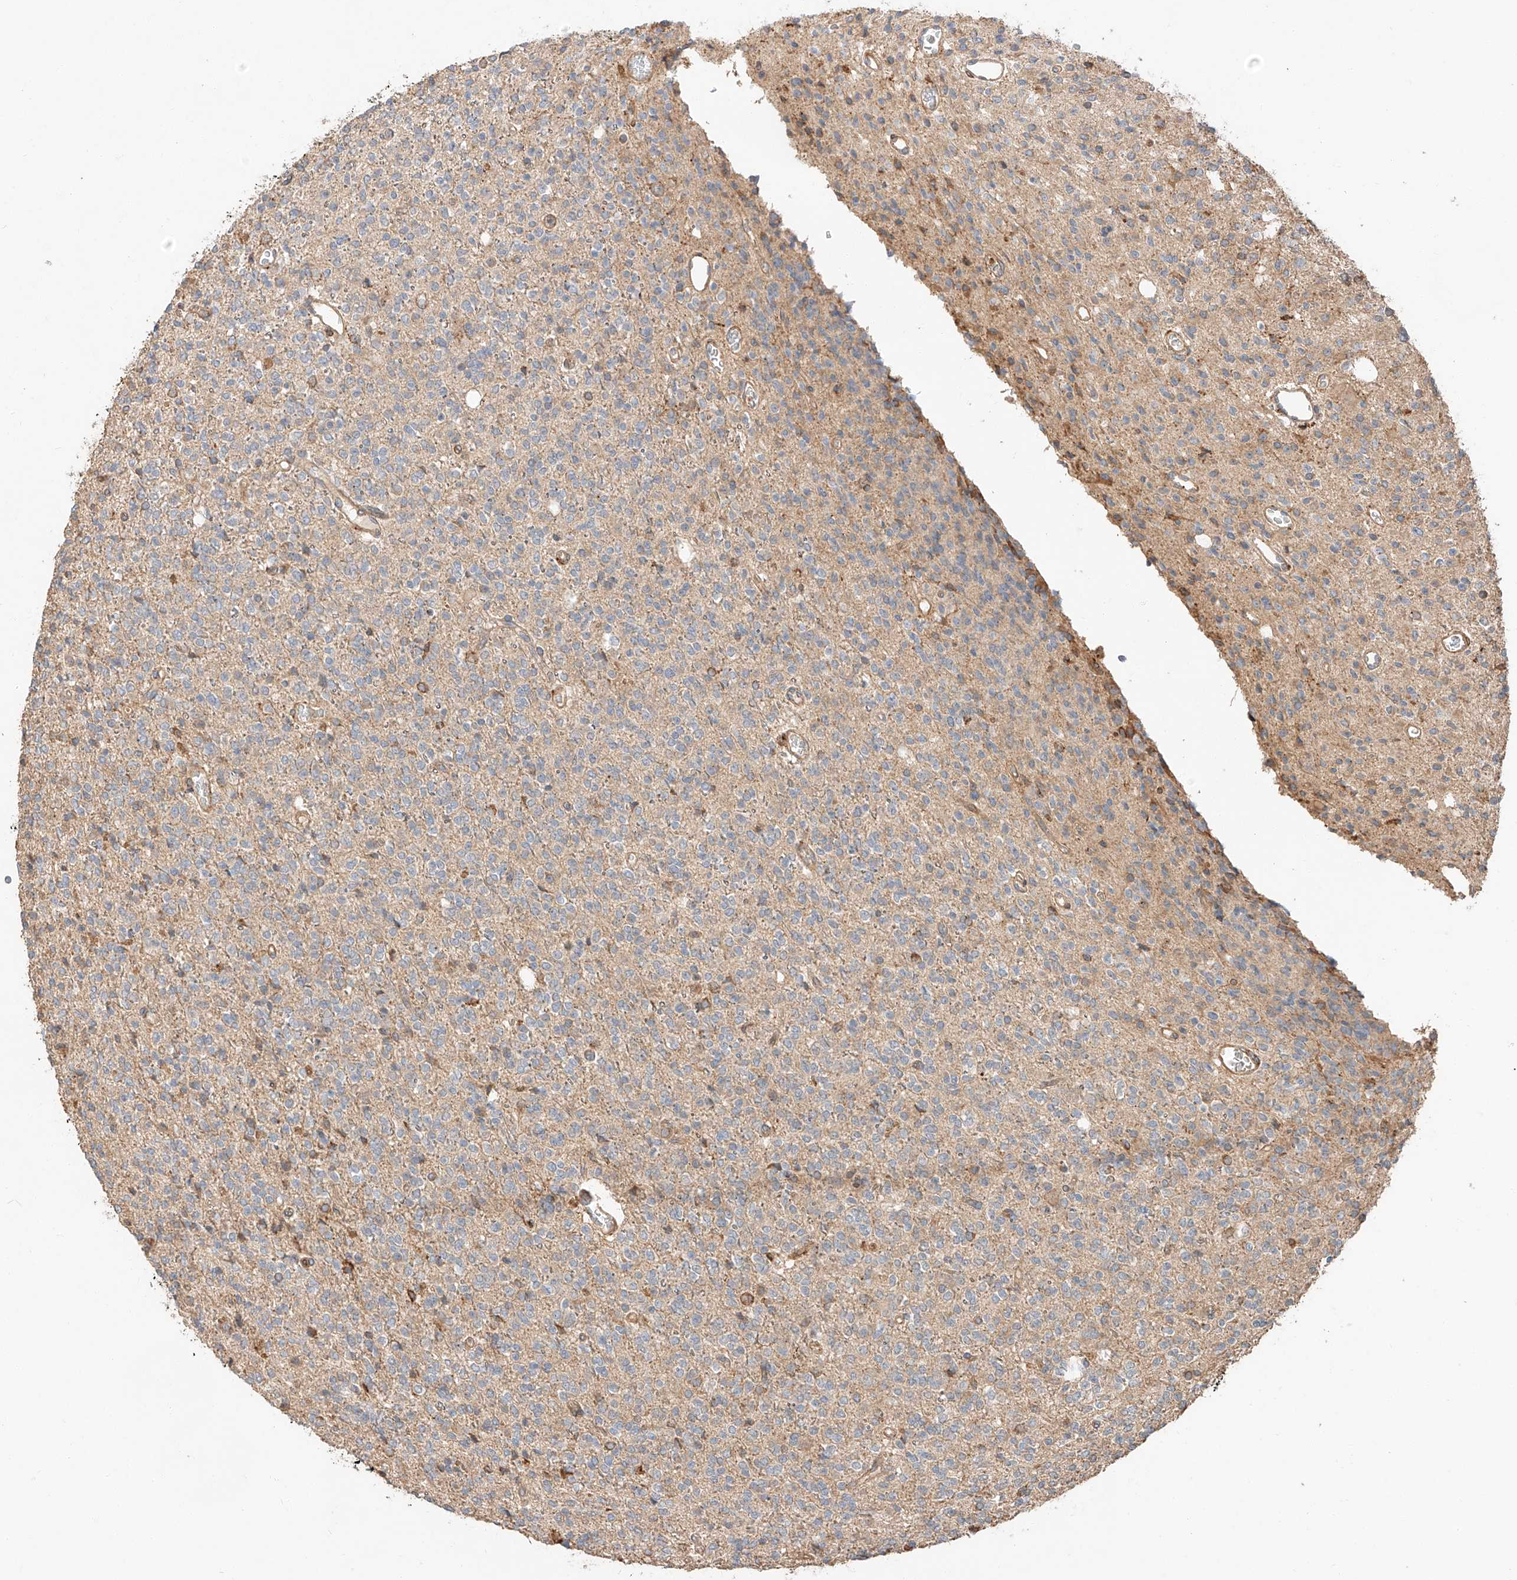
{"staining": {"intensity": "negative", "quantity": "none", "location": "none"}, "tissue": "glioma", "cell_type": "Tumor cells", "image_type": "cancer", "snomed": [{"axis": "morphology", "description": "Glioma, malignant, High grade"}, {"axis": "topography", "description": "Brain"}], "caption": "Histopathology image shows no significant protein positivity in tumor cells of glioma. (DAB (3,3'-diaminobenzidine) immunohistochemistry visualized using brightfield microscopy, high magnification).", "gene": "ZNF84", "patient": {"sex": "male", "age": 34}}